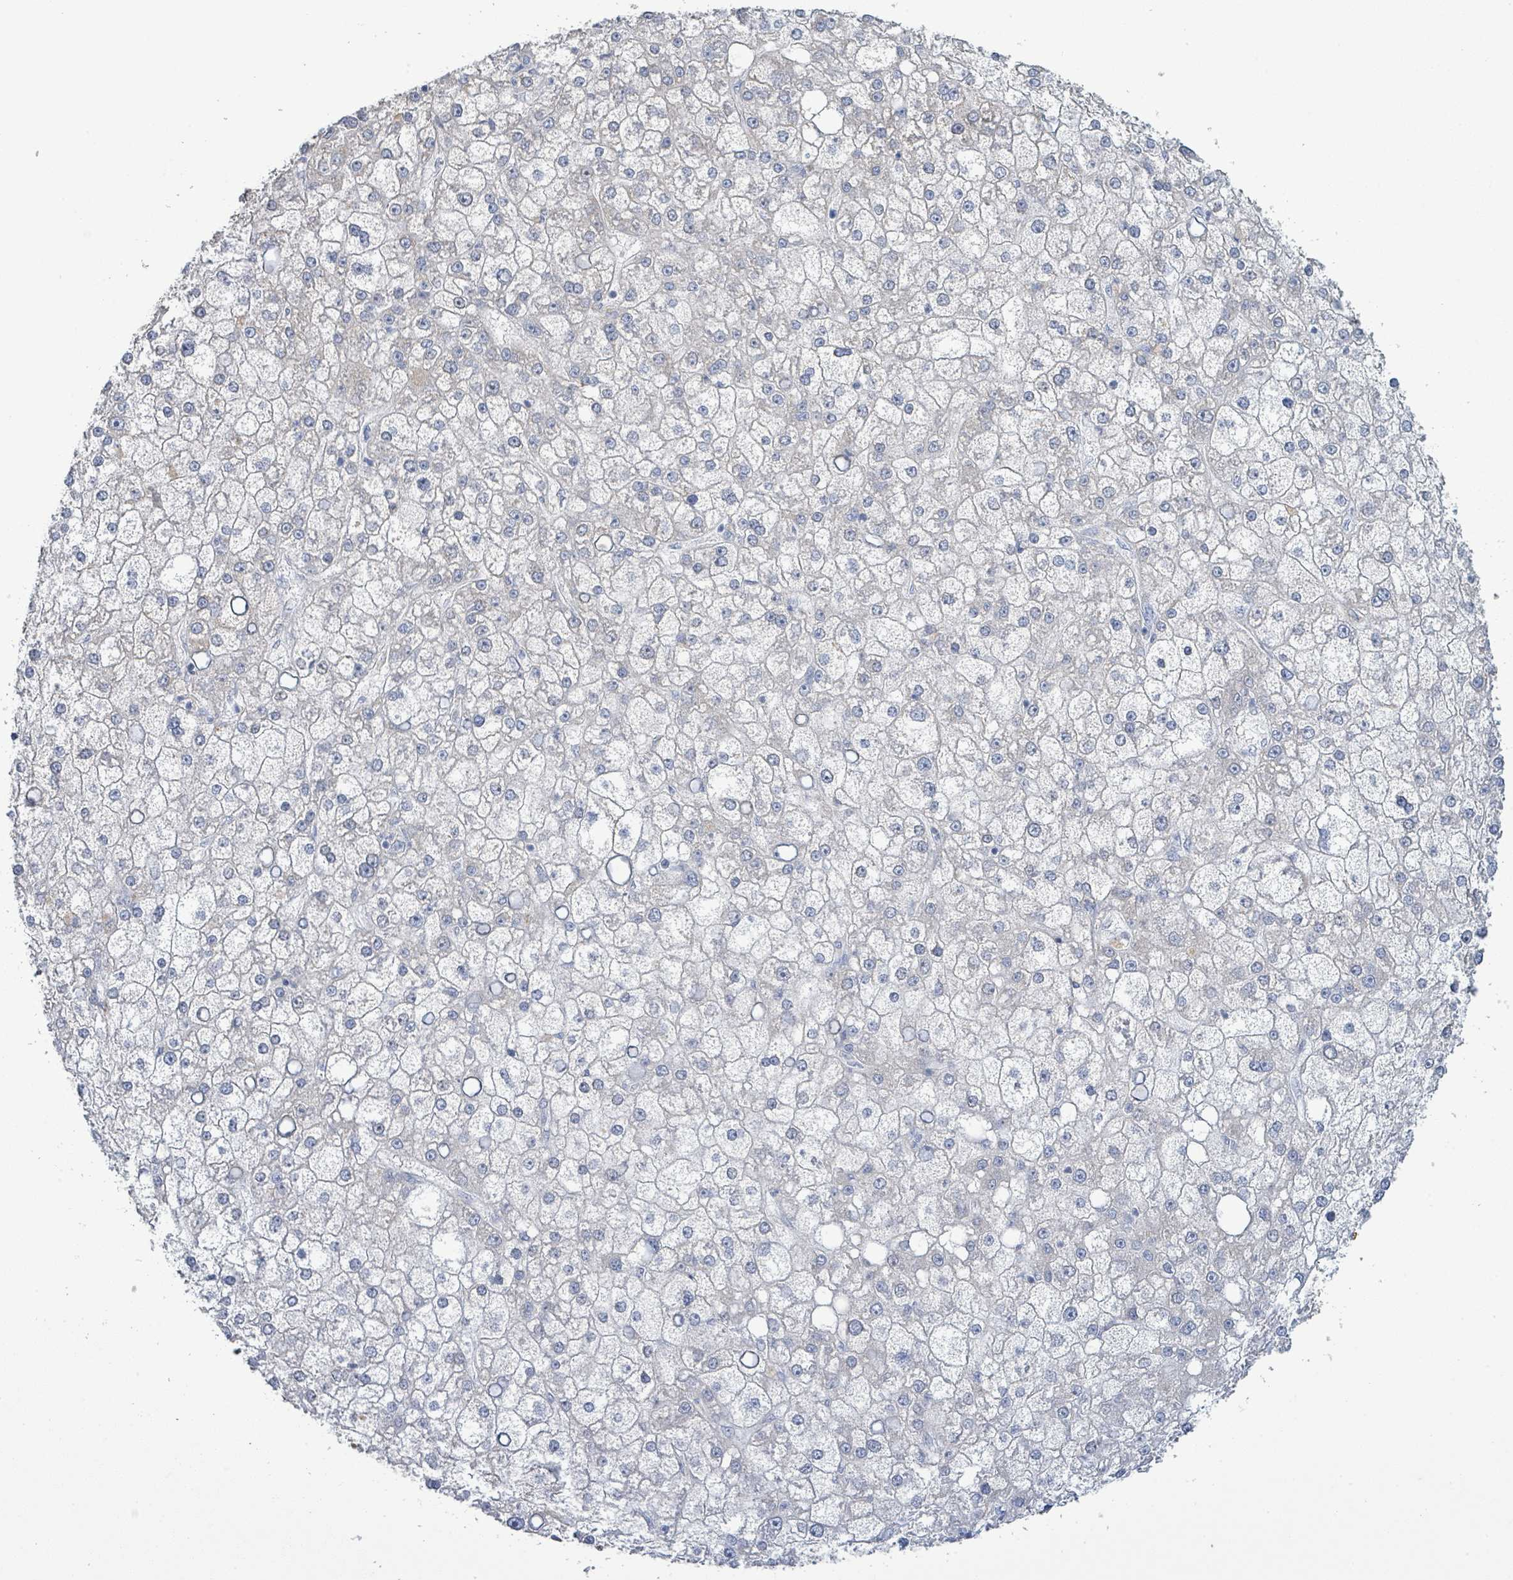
{"staining": {"intensity": "negative", "quantity": "none", "location": "none"}, "tissue": "liver cancer", "cell_type": "Tumor cells", "image_type": "cancer", "snomed": [{"axis": "morphology", "description": "Carcinoma, Hepatocellular, NOS"}, {"axis": "topography", "description": "Liver"}], "caption": "The photomicrograph reveals no staining of tumor cells in hepatocellular carcinoma (liver). (Brightfield microscopy of DAB (3,3'-diaminobenzidine) IHC at high magnification).", "gene": "ALG12", "patient": {"sex": "male", "age": 67}}